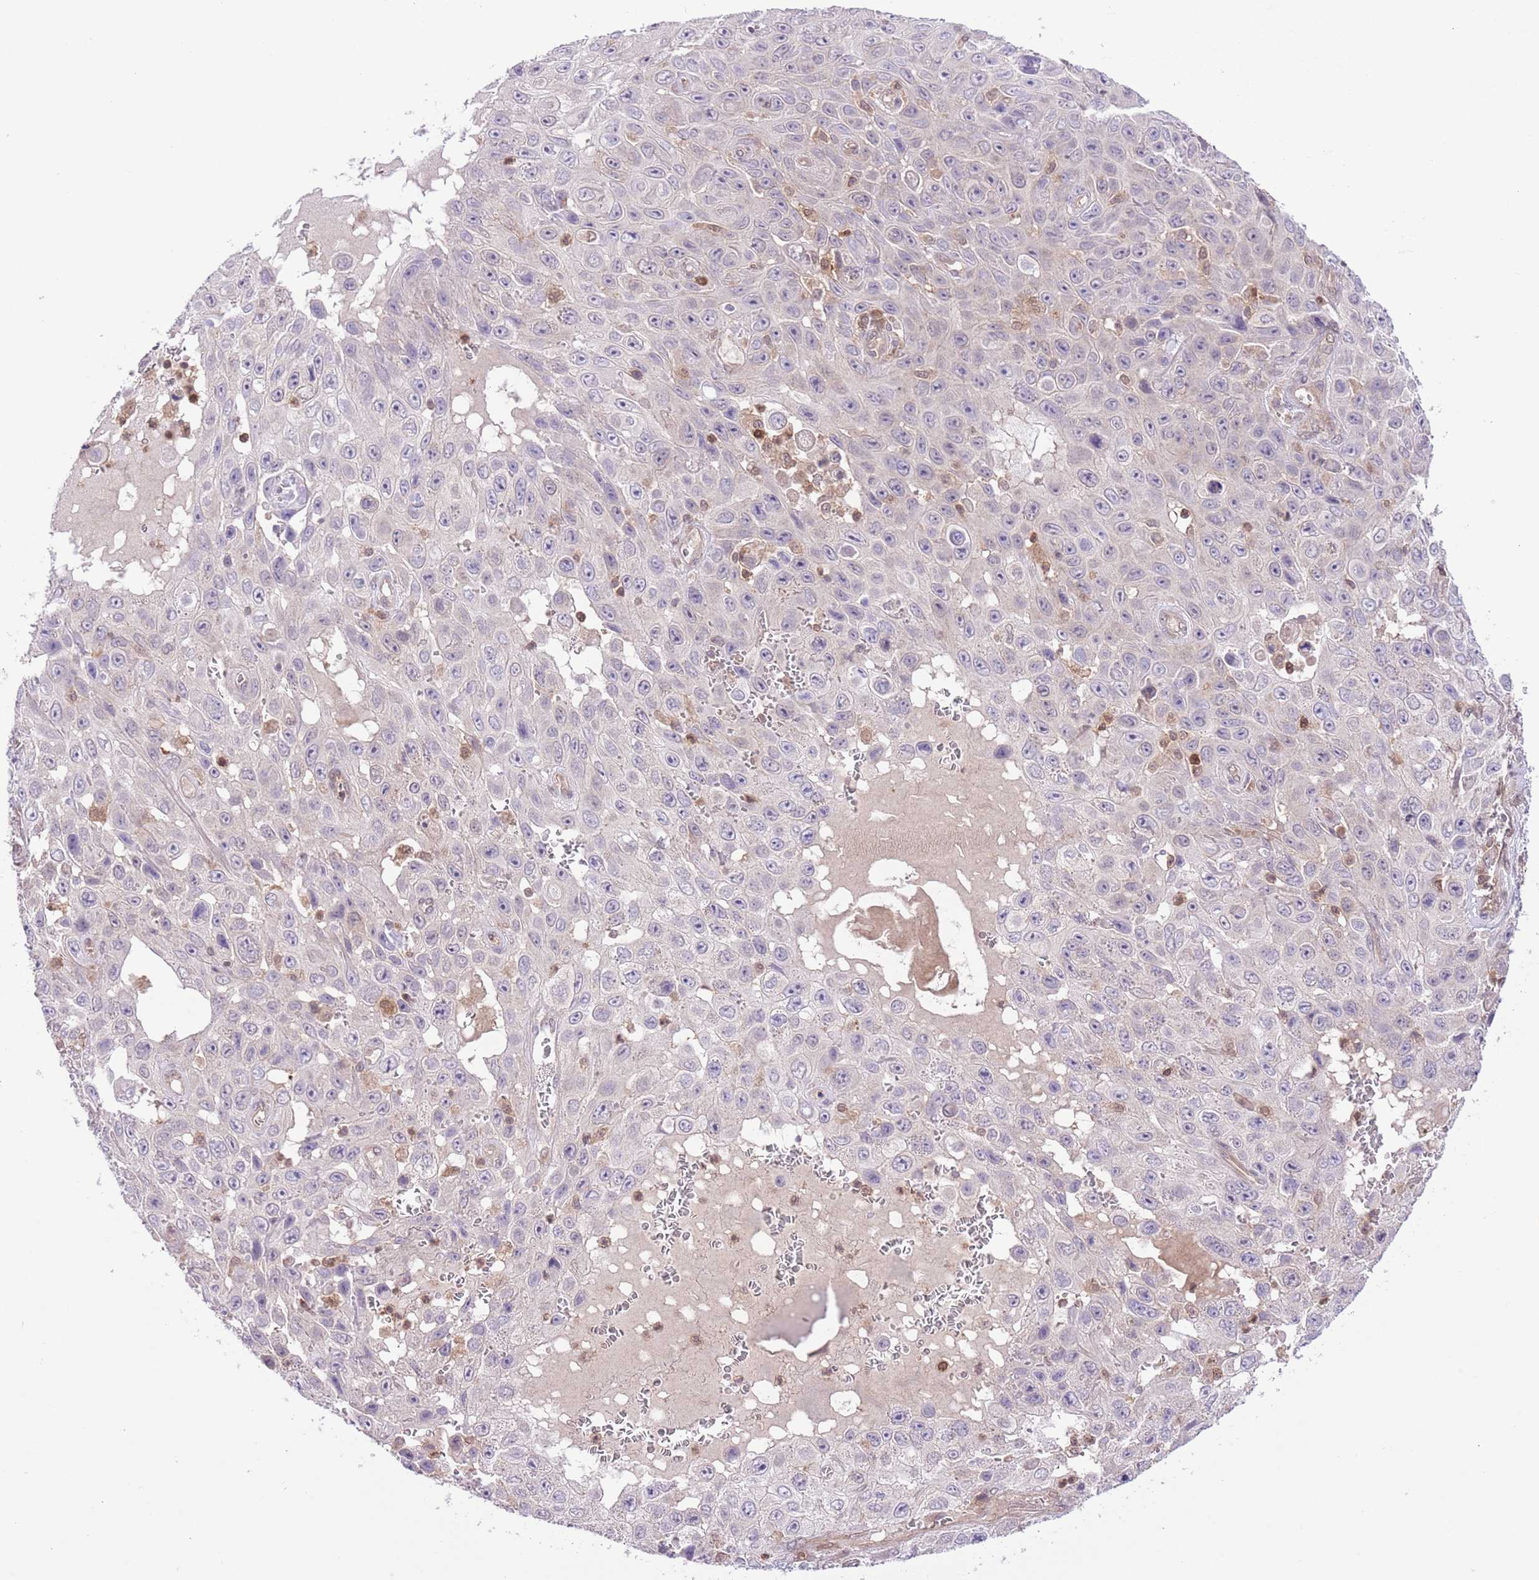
{"staining": {"intensity": "negative", "quantity": "none", "location": "none"}, "tissue": "skin cancer", "cell_type": "Tumor cells", "image_type": "cancer", "snomed": [{"axis": "morphology", "description": "Squamous cell carcinoma, NOS"}, {"axis": "topography", "description": "Skin"}], "caption": "An immunohistochemistry (IHC) micrograph of skin cancer is shown. There is no staining in tumor cells of skin cancer. Brightfield microscopy of immunohistochemistry (IHC) stained with DAB (3,3'-diaminobenzidine) (brown) and hematoxylin (blue), captured at high magnification.", "gene": "HDHD2", "patient": {"sex": "male", "age": 82}}